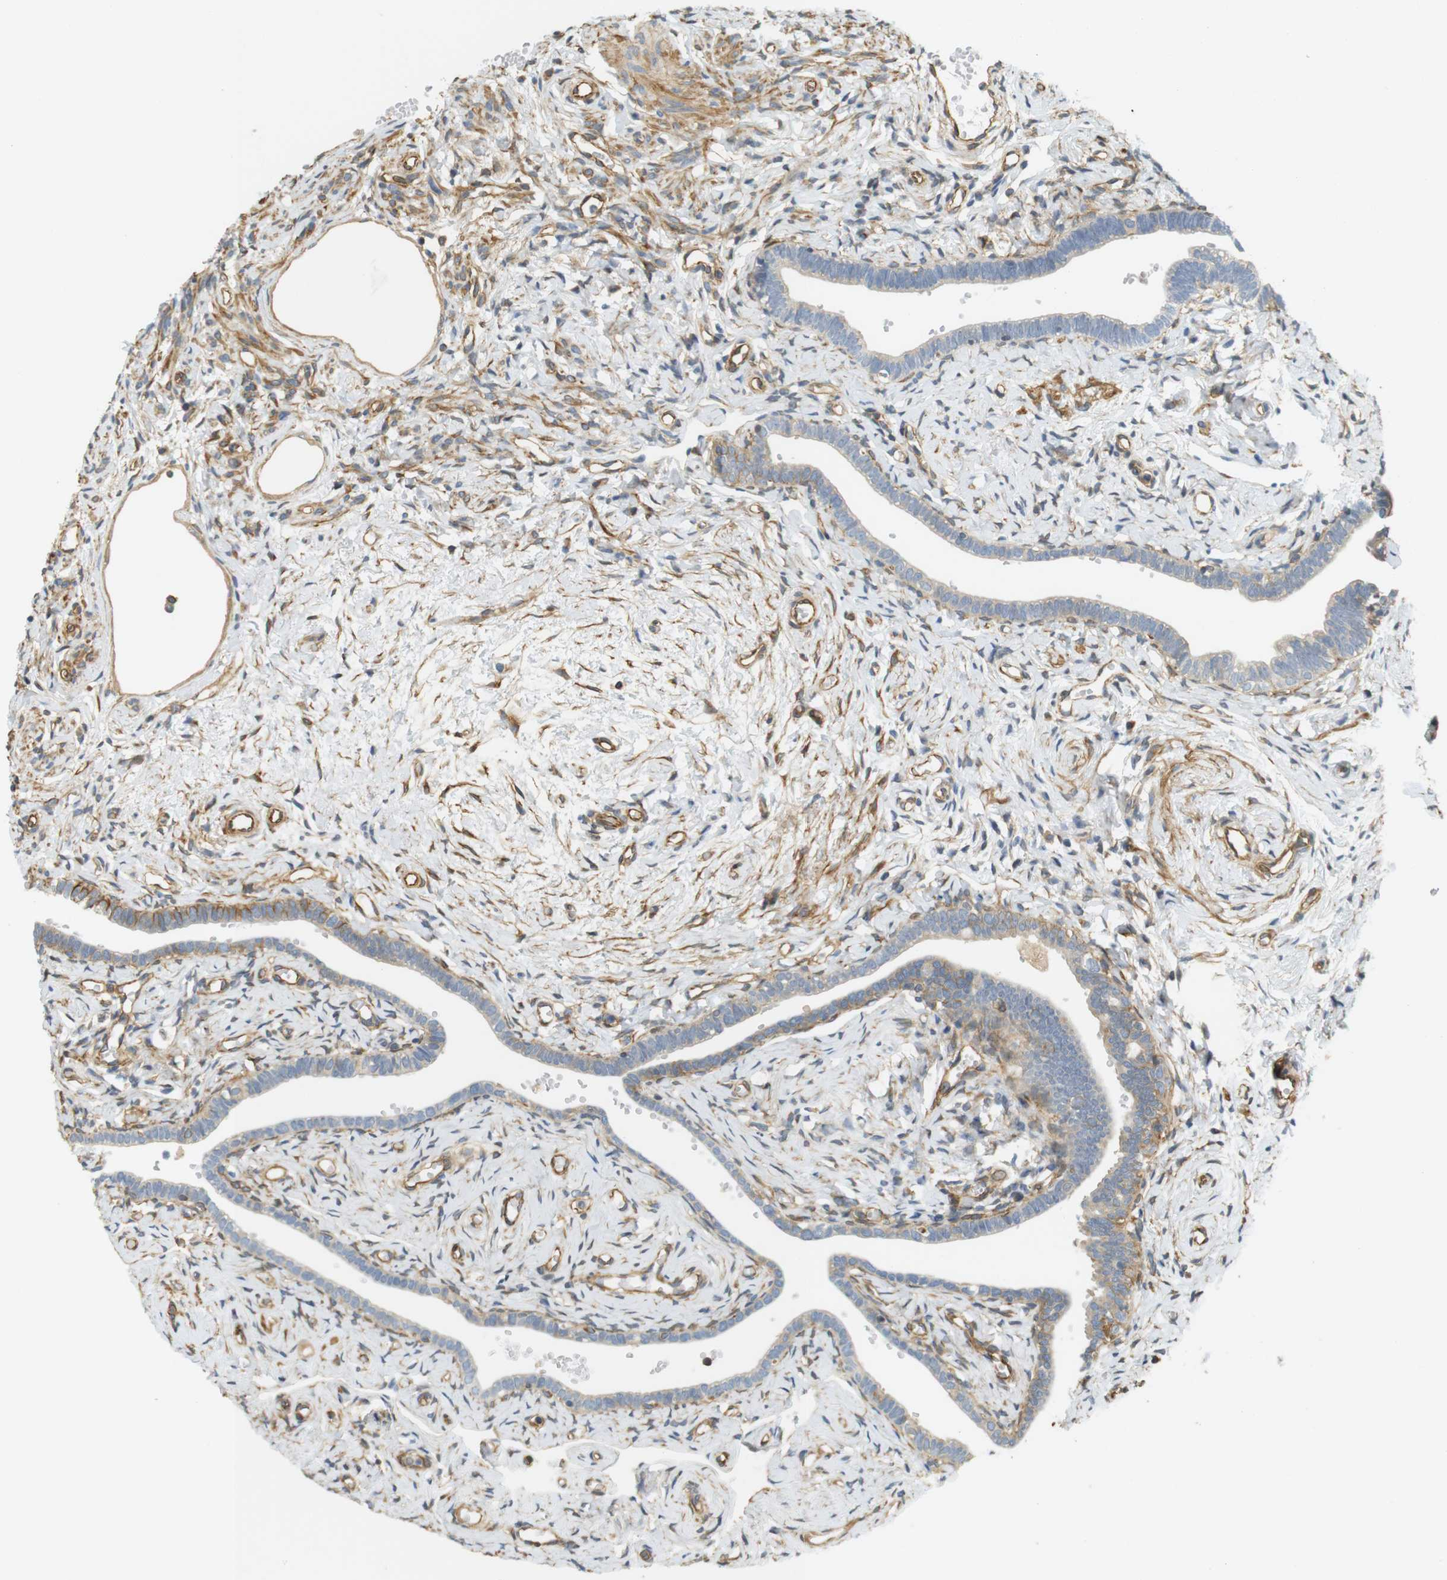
{"staining": {"intensity": "weak", "quantity": "25%-75%", "location": "cytoplasmic/membranous"}, "tissue": "fallopian tube", "cell_type": "Glandular cells", "image_type": "normal", "snomed": [{"axis": "morphology", "description": "Normal tissue, NOS"}, {"axis": "topography", "description": "Fallopian tube"}], "caption": "Immunohistochemical staining of benign fallopian tube reveals low levels of weak cytoplasmic/membranous staining in approximately 25%-75% of glandular cells. (DAB (3,3'-diaminobenzidine) IHC, brown staining for protein, blue staining for nuclei).", "gene": "CYTH3", "patient": {"sex": "female", "age": 71}}